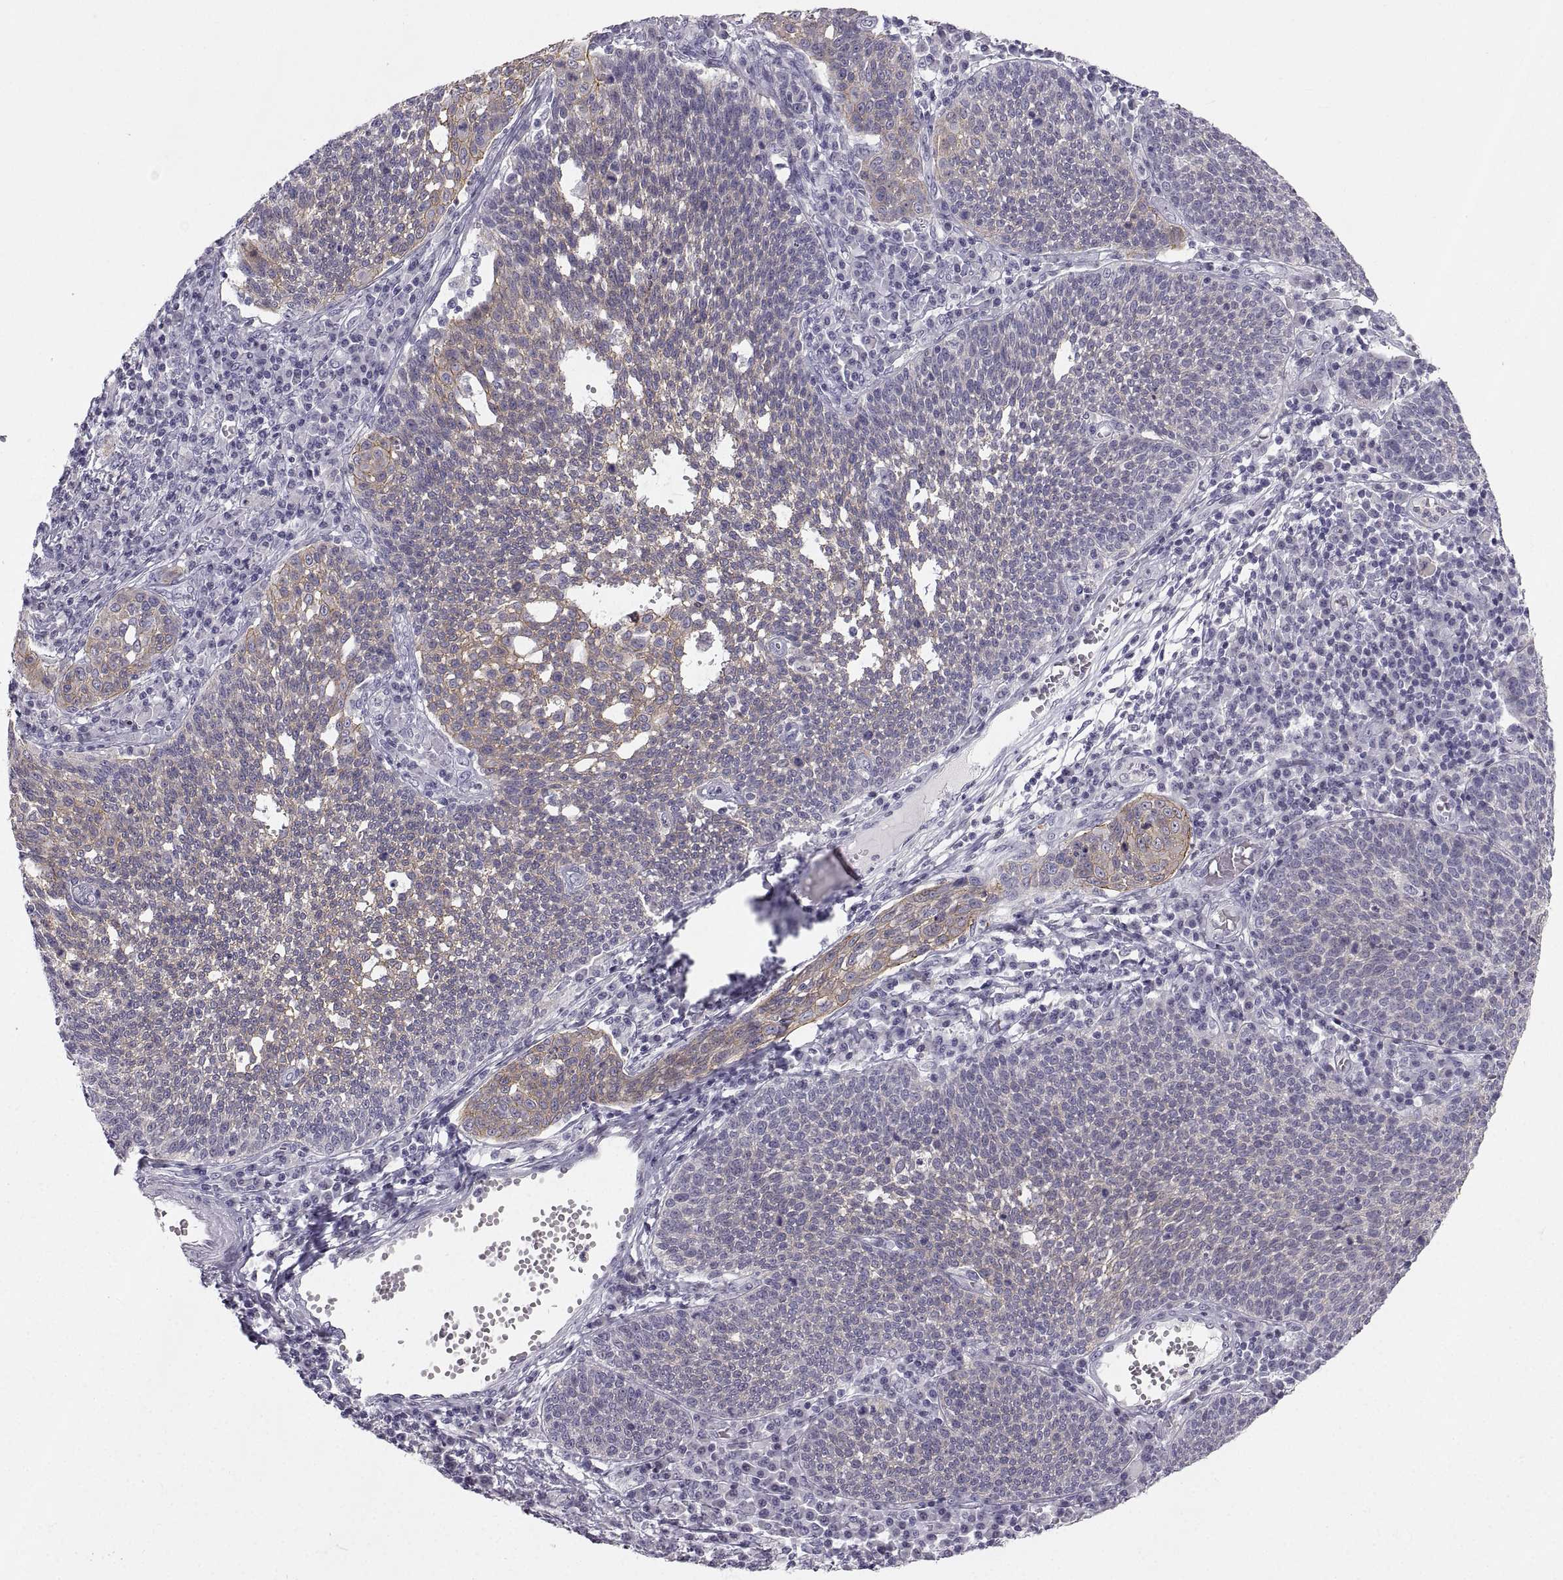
{"staining": {"intensity": "moderate", "quantity": "25%-75%", "location": "cytoplasmic/membranous"}, "tissue": "cervical cancer", "cell_type": "Tumor cells", "image_type": "cancer", "snomed": [{"axis": "morphology", "description": "Squamous cell carcinoma, NOS"}, {"axis": "topography", "description": "Cervix"}], "caption": "This histopathology image shows squamous cell carcinoma (cervical) stained with immunohistochemistry to label a protein in brown. The cytoplasmic/membranous of tumor cells show moderate positivity for the protein. Nuclei are counter-stained blue.", "gene": "ZNF185", "patient": {"sex": "female", "age": 34}}